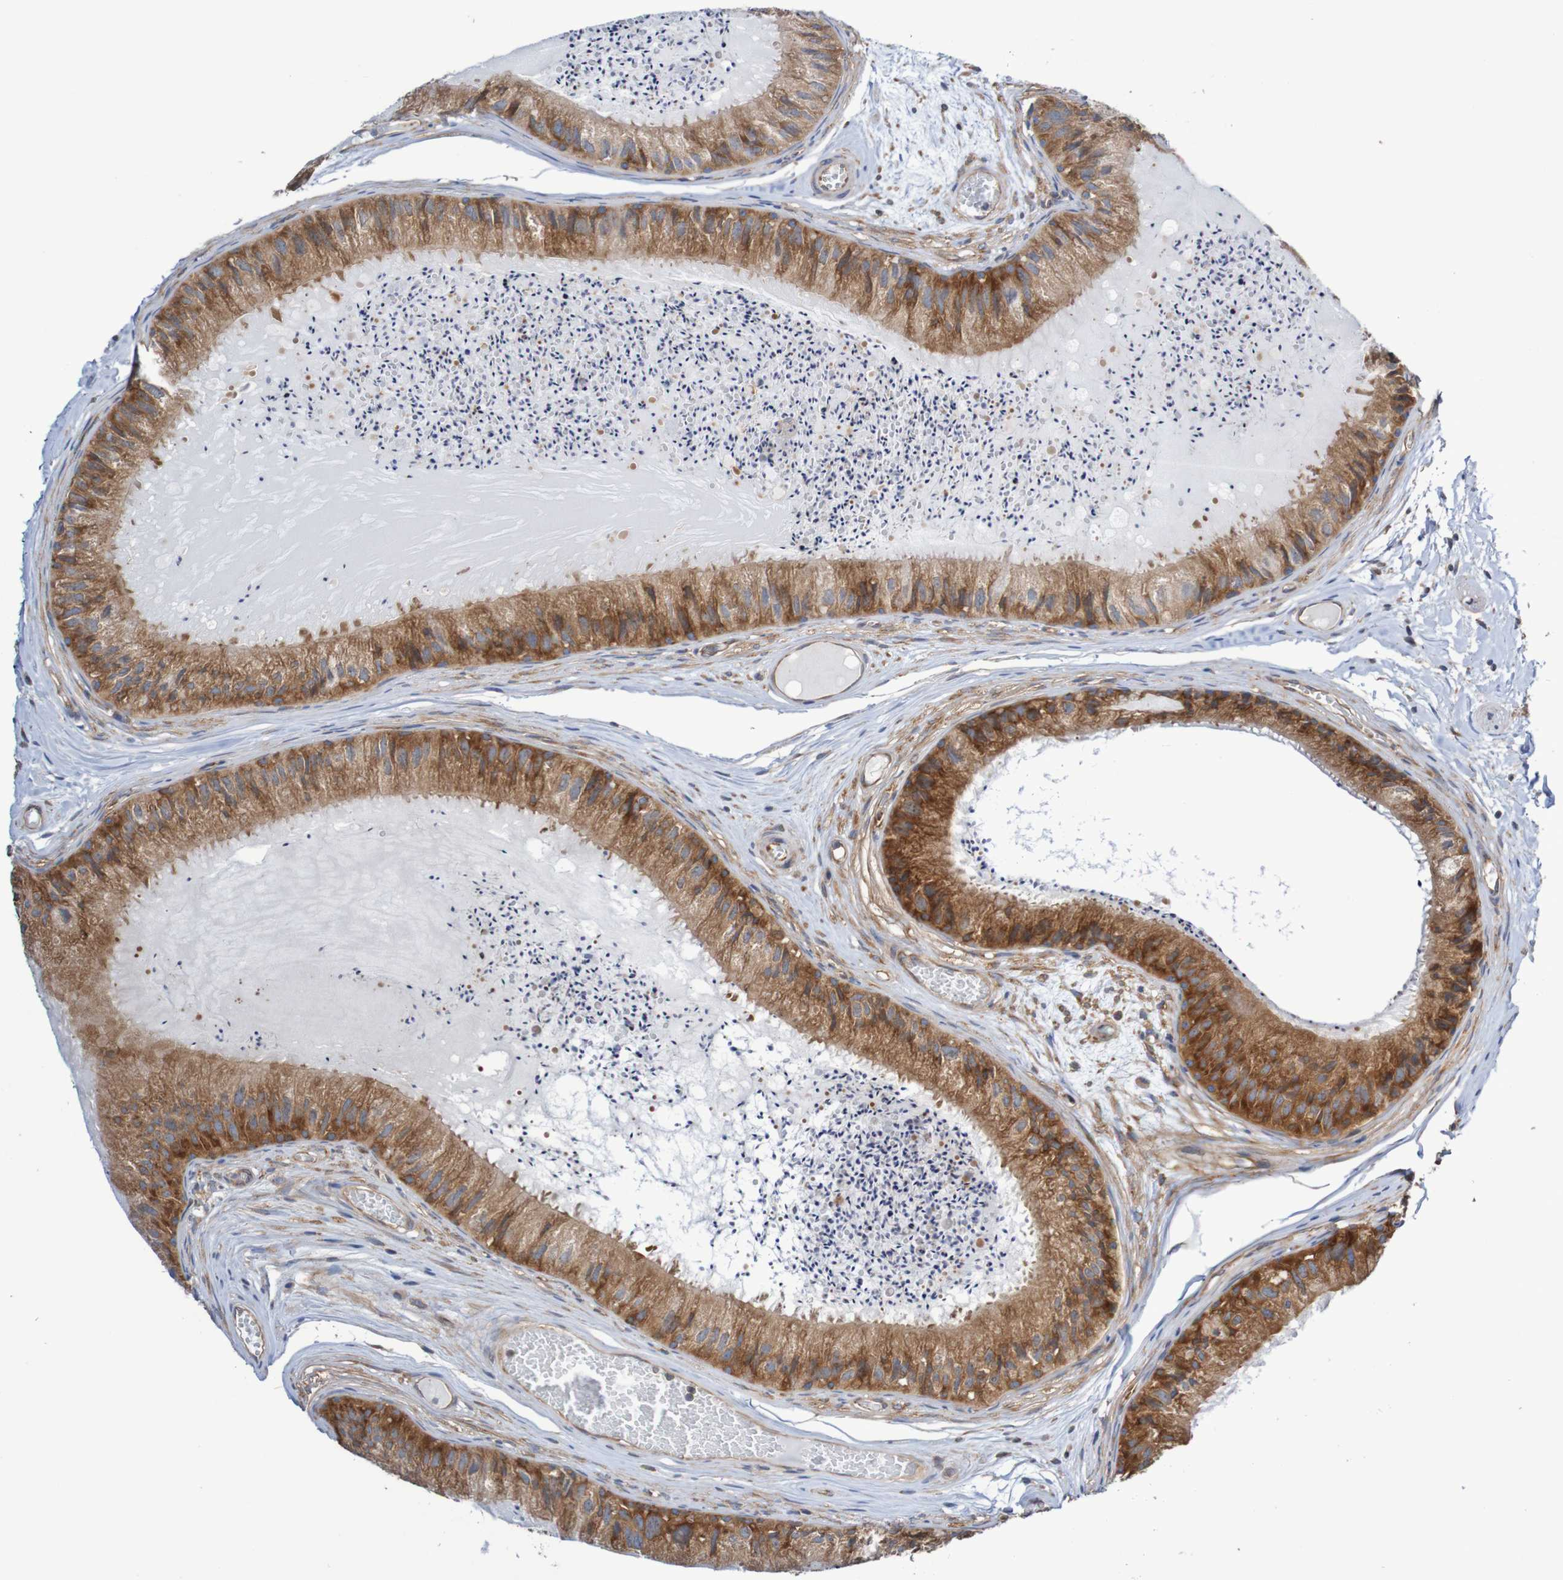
{"staining": {"intensity": "strong", "quantity": ">75%", "location": "cytoplasmic/membranous"}, "tissue": "epididymis", "cell_type": "Glandular cells", "image_type": "normal", "snomed": [{"axis": "morphology", "description": "Normal tissue, NOS"}, {"axis": "topography", "description": "Epididymis"}], "caption": "Benign epididymis reveals strong cytoplasmic/membranous expression in approximately >75% of glandular cells, visualized by immunohistochemistry.", "gene": "LRRC47", "patient": {"sex": "male", "age": 31}}